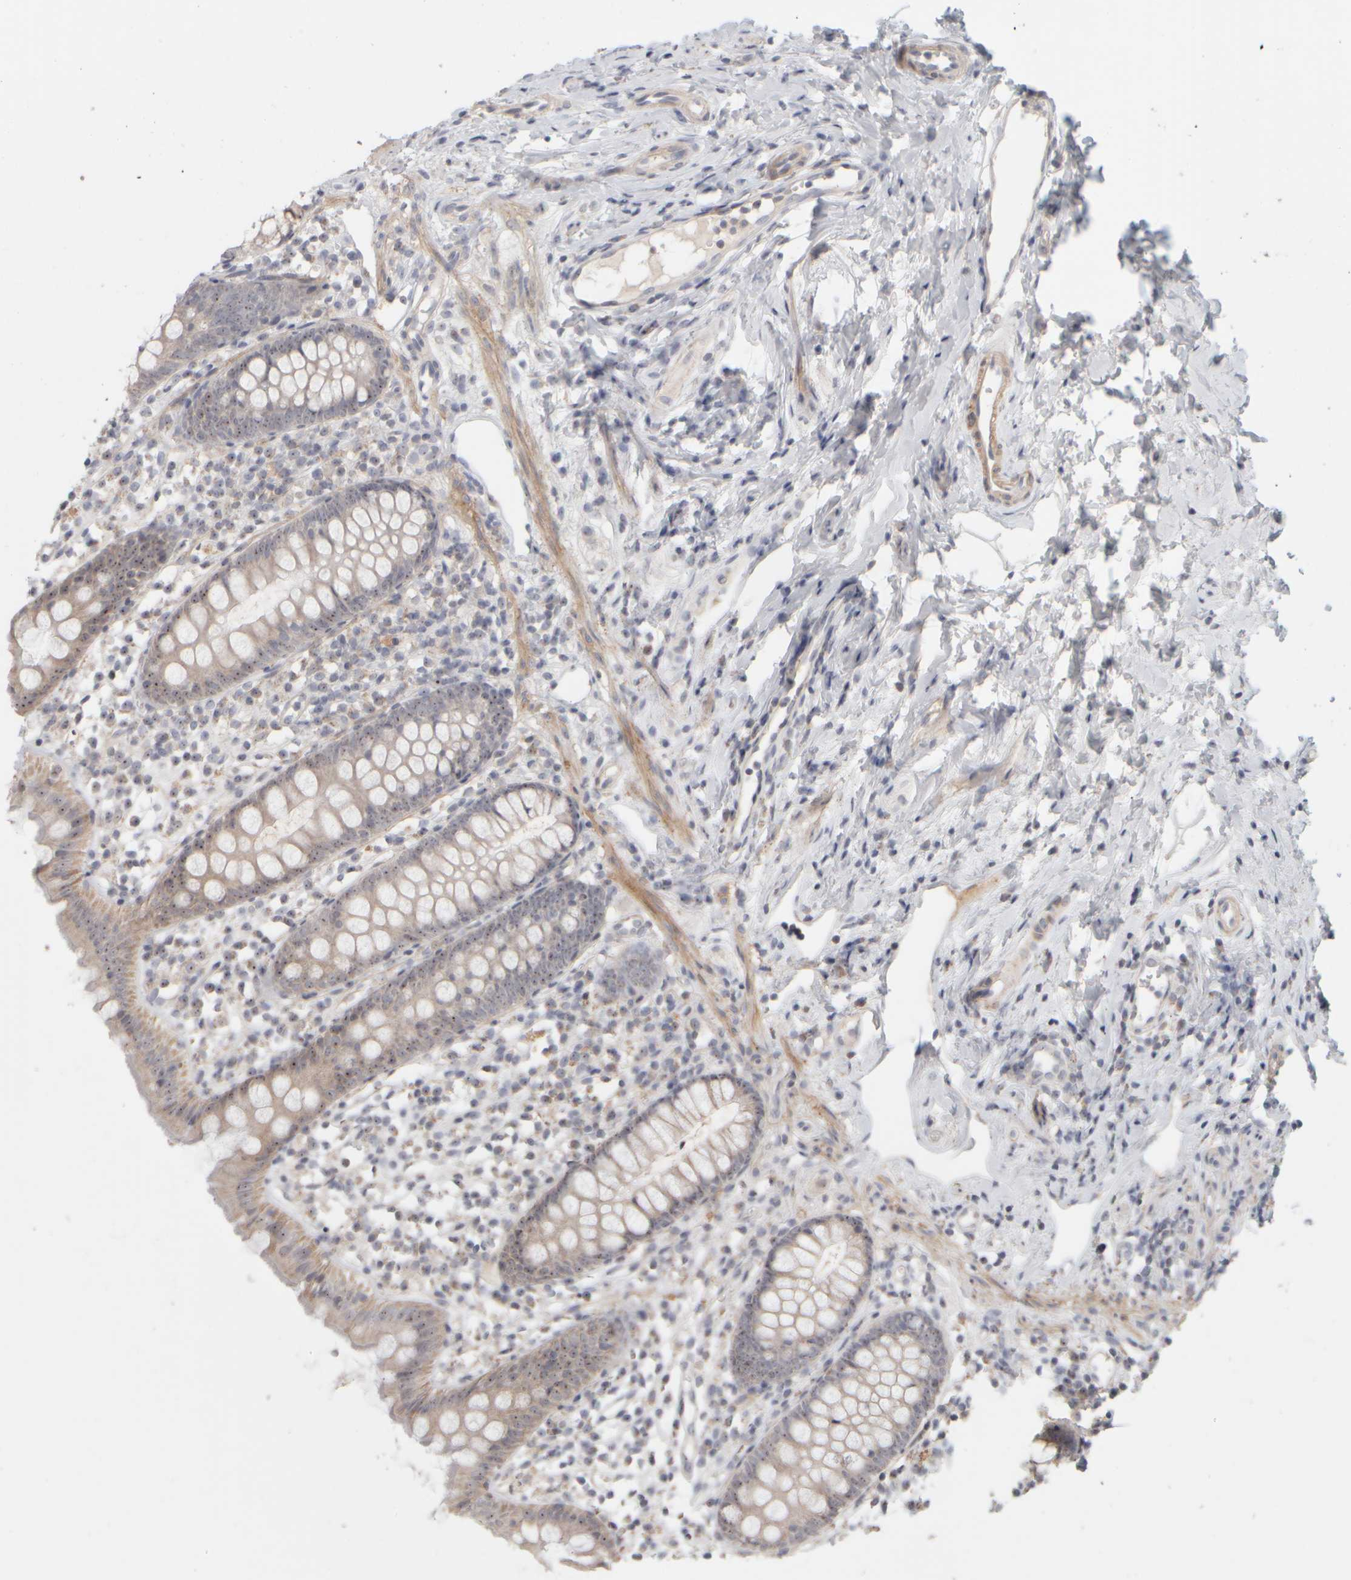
{"staining": {"intensity": "moderate", "quantity": "<25%", "location": "nuclear"}, "tissue": "appendix", "cell_type": "Glandular cells", "image_type": "normal", "snomed": [{"axis": "morphology", "description": "Normal tissue, NOS"}, {"axis": "topography", "description": "Appendix"}], "caption": "Immunohistochemistry (DAB) staining of benign appendix demonstrates moderate nuclear protein expression in about <25% of glandular cells. The staining was performed using DAB (3,3'-diaminobenzidine) to visualize the protein expression in brown, while the nuclei were stained in blue with hematoxylin (Magnification: 20x).", "gene": "DCXR", "patient": {"sex": "female", "age": 20}}